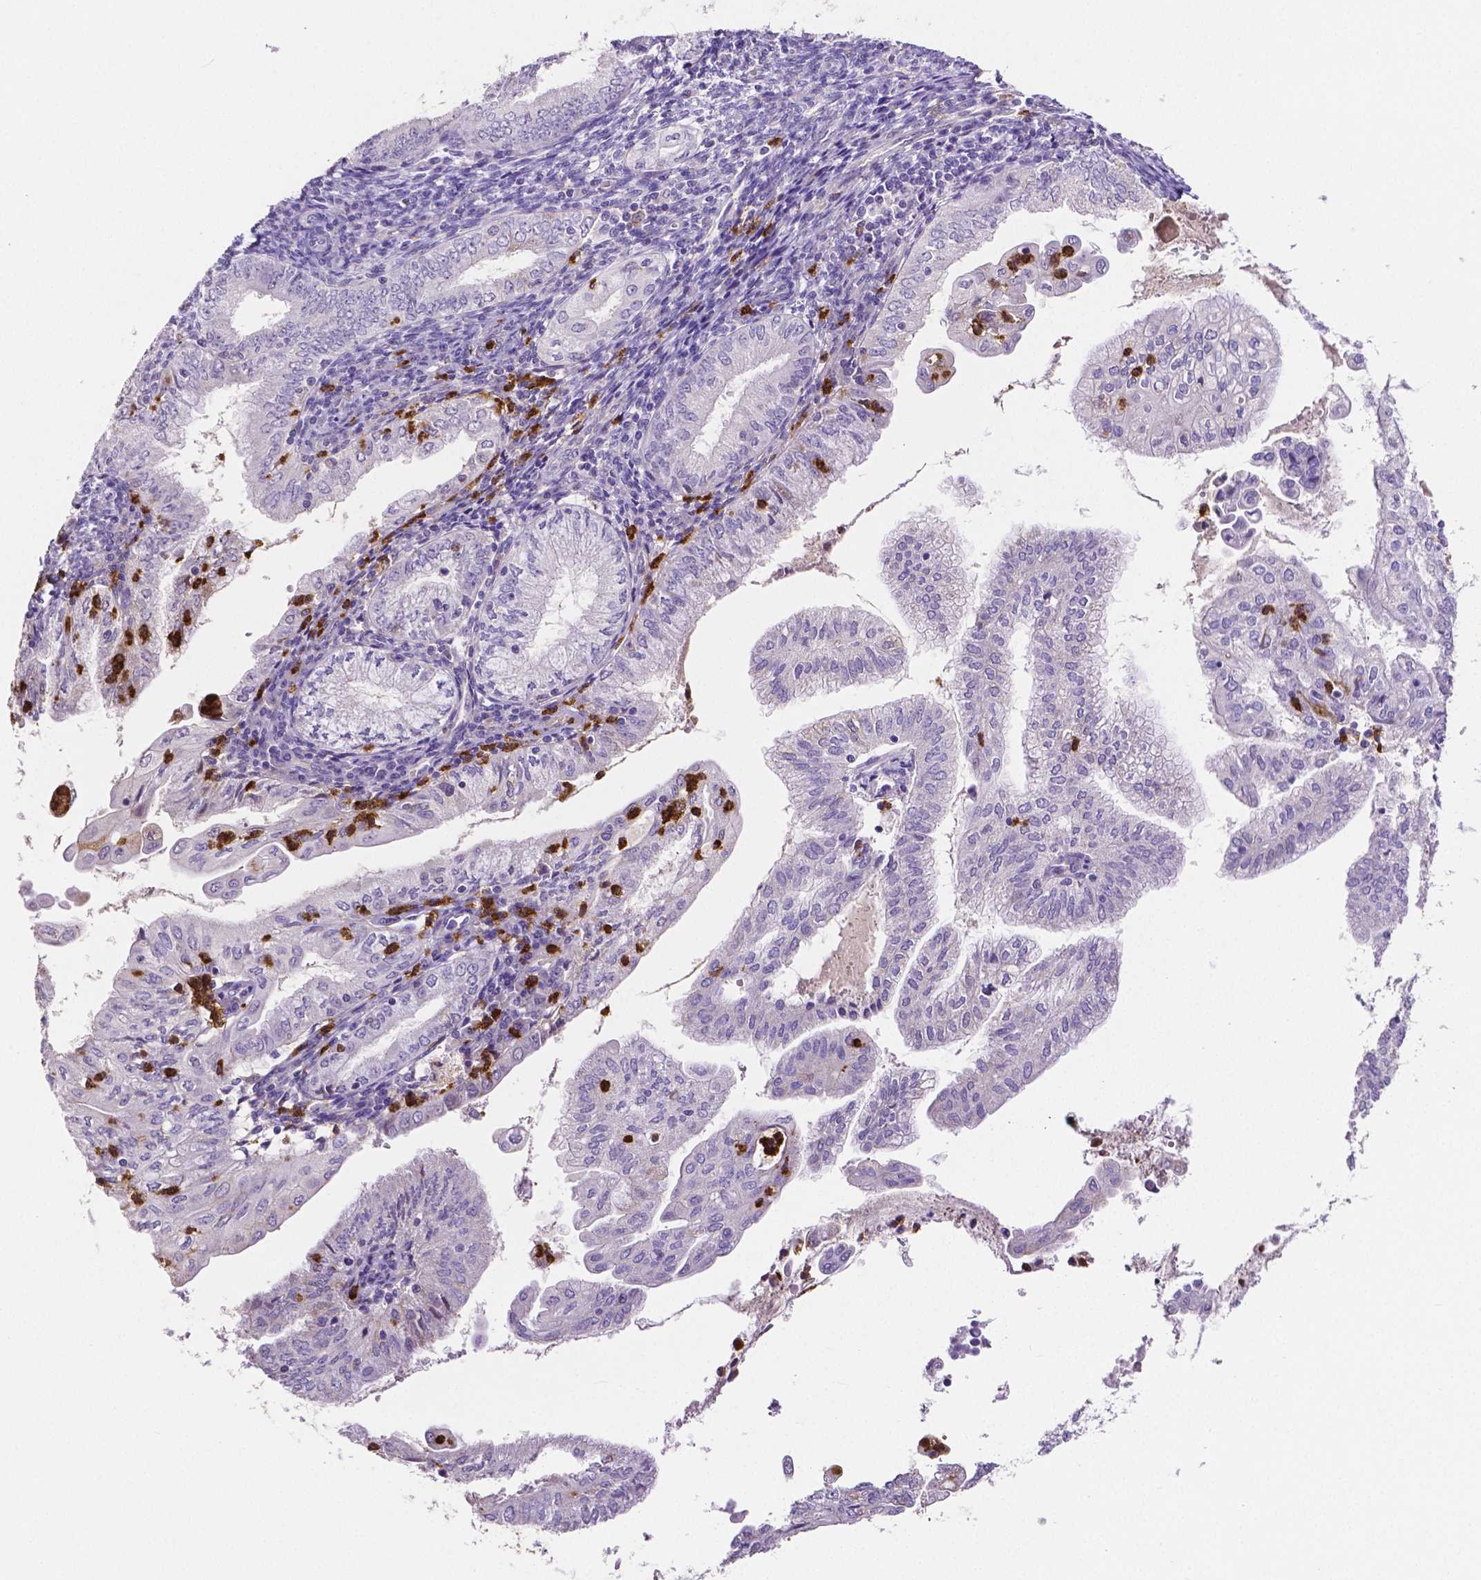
{"staining": {"intensity": "negative", "quantity": "none", "location": "none"}, "tissue": "endometrial cancer", "cell_type": "Tumor cells", "image_type": "cancer", "snomed": [{"axis": "morphology", "description": "Adenocarcinoma, NOS"}, {"axis": "topography", "description": "Endometrium"}], "caption": "Image shows no significant protein positivity in tumor cells of endometrial cancer. The staining is performed using DAB brown chromogen with nuclei counter-stained in using hematoxylin.", "gene": "MMP9", "patient": {"sex": "female", "age": 55}}